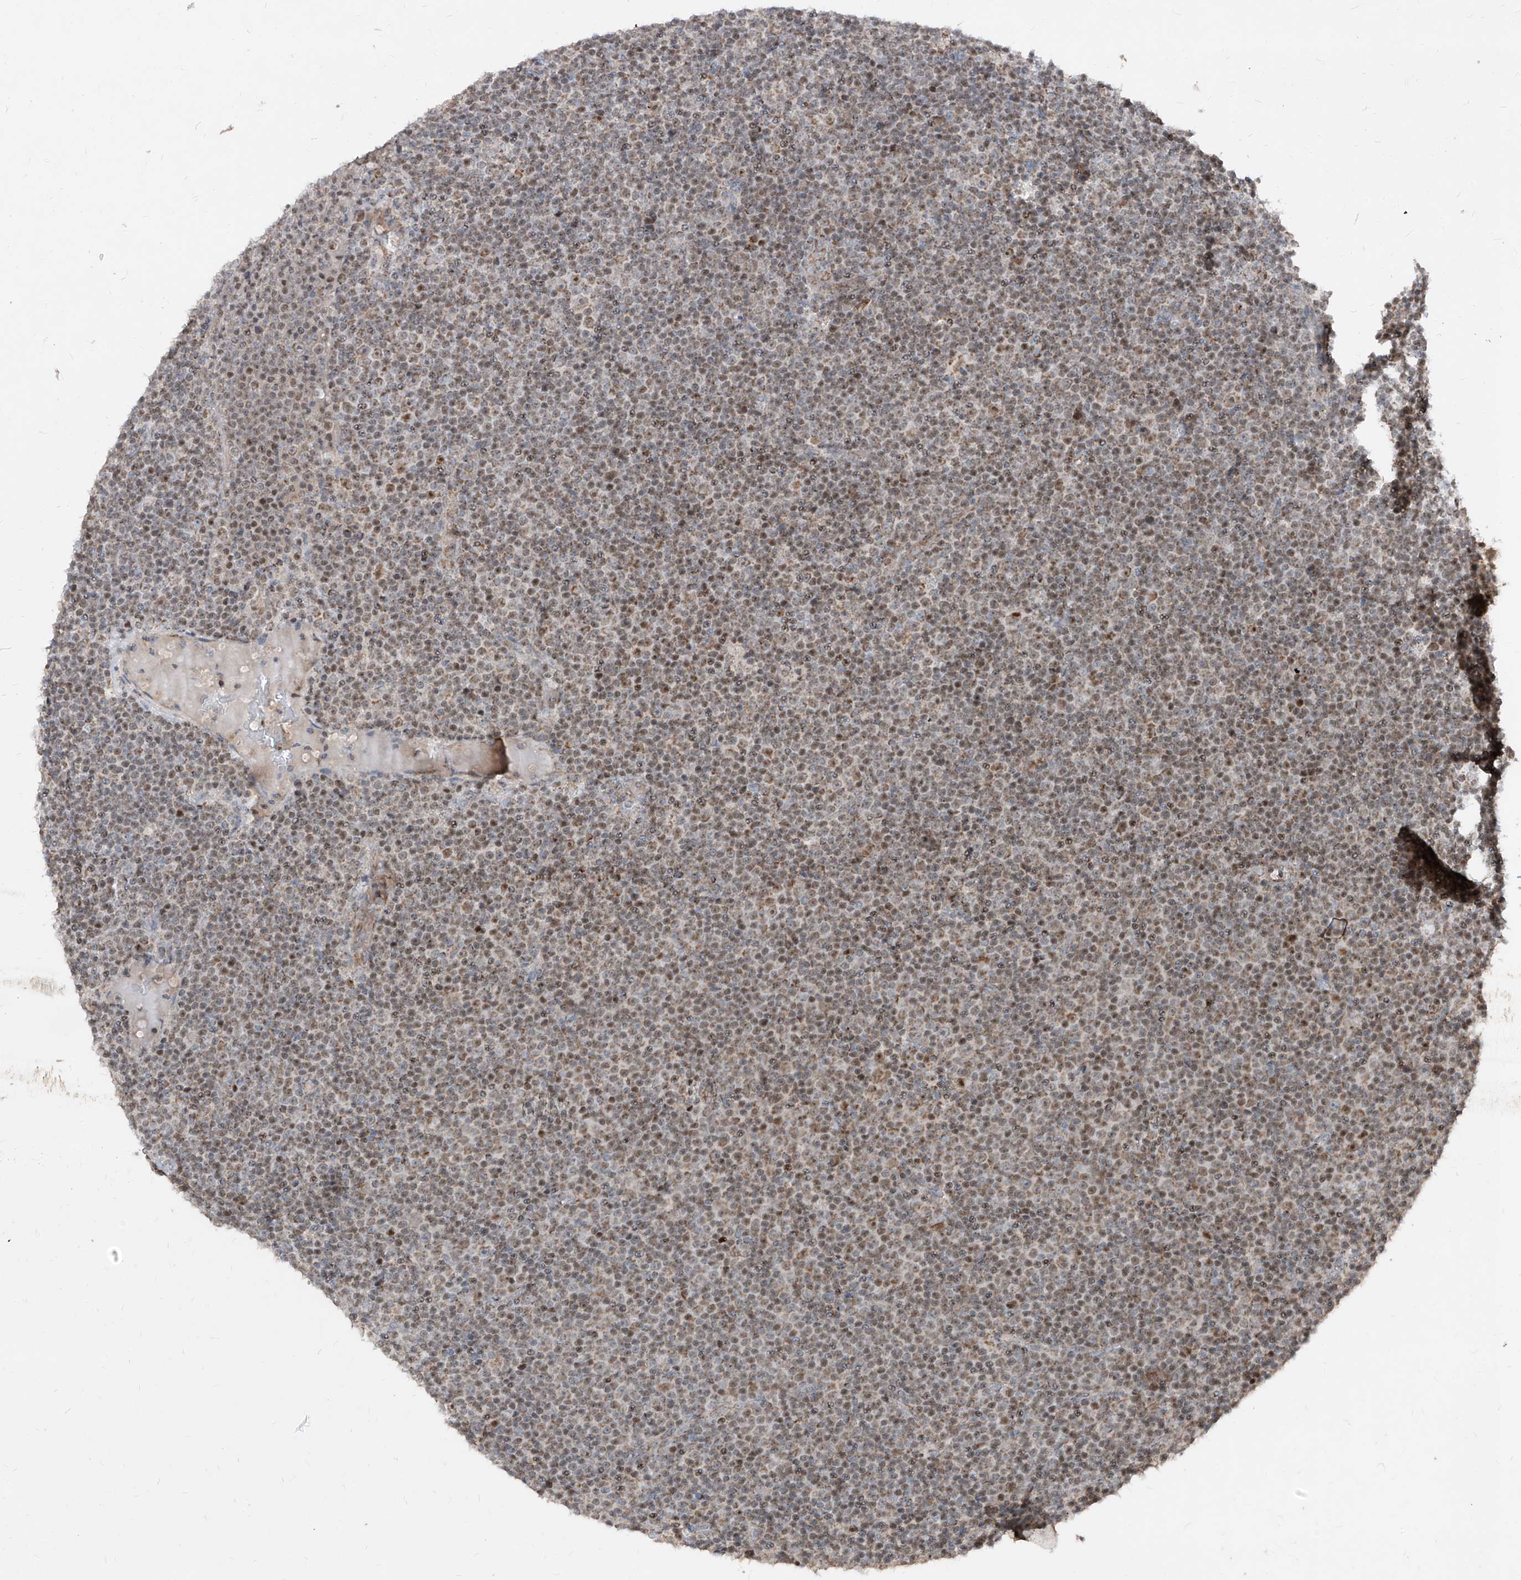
{"staining": {"intensity": "moderate", "quantity": "25%-75%", "location": "cytoplasmic/membranous,nuclear"}, "tissue": "lymphoma", "cell_type": "Tumor cells", "image_type": "cancer", "snomed": [{"axis": "morphology", "description": "Malignant lymphoma, non-Hodgkin's type, Low grade"}, {"axis": "topography", "description": "Lymph node"}], "caption": "DAB immunohistochemical staining of human low-grade malignant lymphoma, non-Hodgkin's type shows moderate cytoplasmic/membranous and nuclear protein staining in approximately 25%-75% of tumor cells.", "gene": "NDUFB3", "patient": {"sex": "female", "age": 67}}